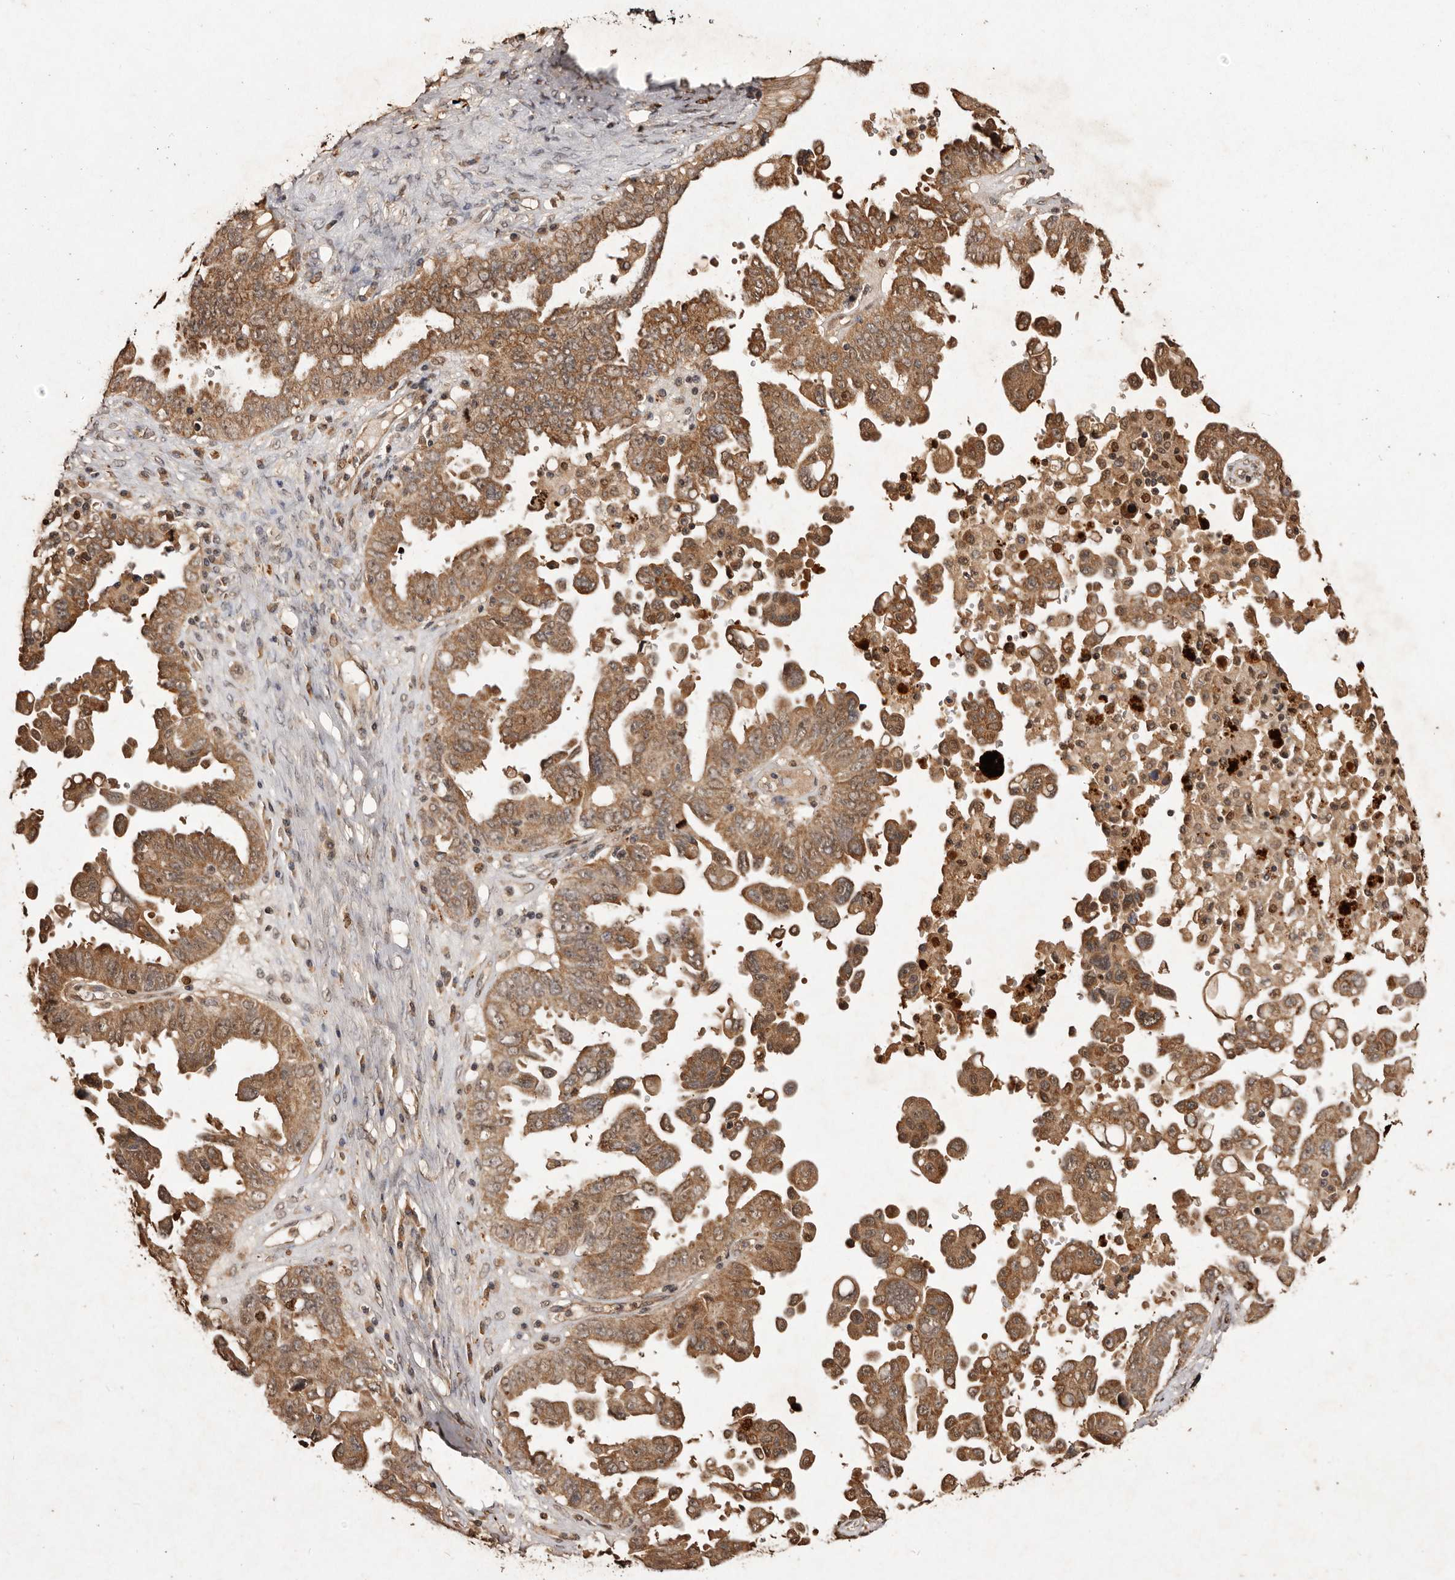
{"staining": {"intensity": "moderate", "quantity": ">75%", "location": "cytoplasmic/membranous"}, "tissue": "ovarian cancer", "cell_type": "Tumor cells", "image_type": "cancer", "snomed": [{"axis": "morphology", "description": "Carcinoma, endometroid"}, {"axis": "topography", "description": "Ovary"}], "caption": "Moderate cytoplasmic/membranous positivity is seen in approximately >75% of tumor cells in ovarian endometroid carcinoma. (brown staining indicates protein expression, while blue staining denotes nuclei).", "gene": "NOTCH1", "patient": {"sex": "female", "age": 62}}